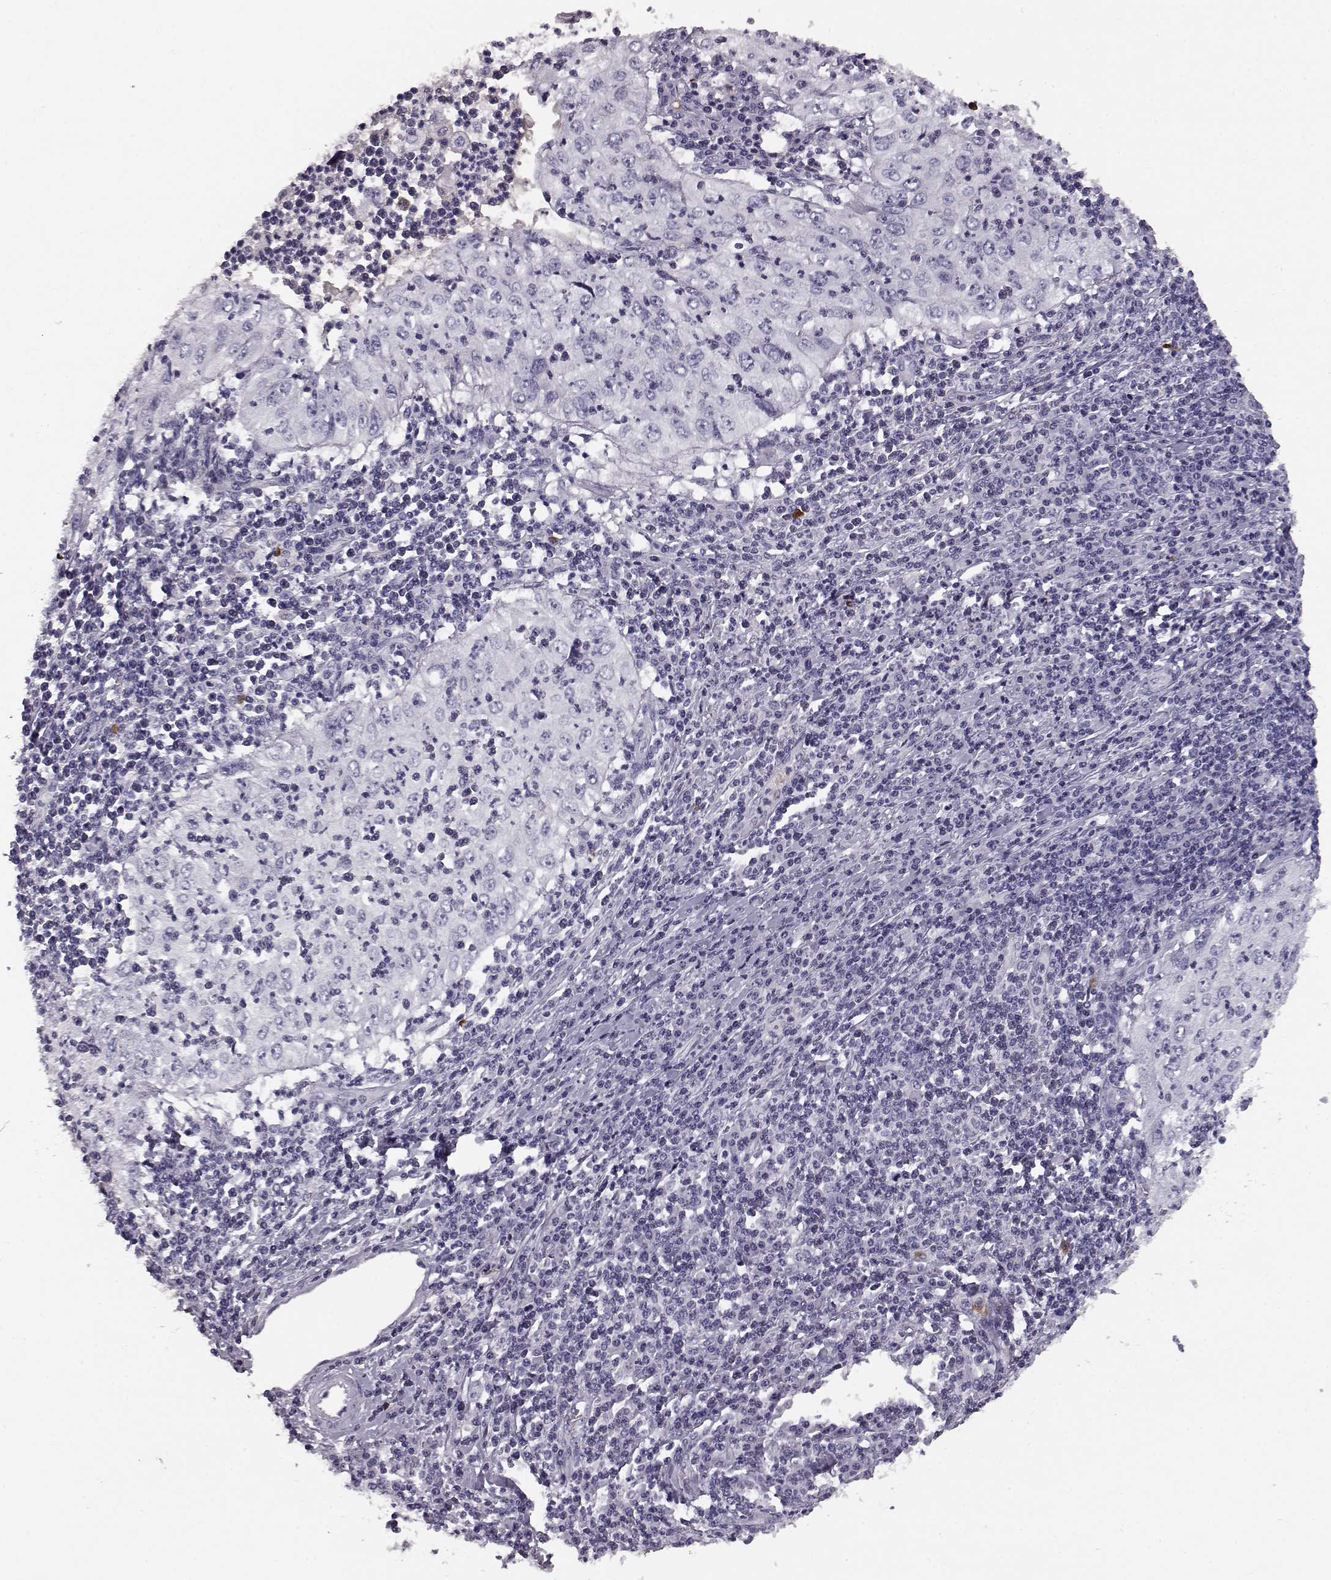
{"staining": {"intensity": "negative", "quantity": "none", "location": "none"}, "tissue": "cervical cancer", "cell_type": "Tumor cells", "image_type": "cancer", "snomed": [{"axis": "morphology", "description": "Squamous cell carcinoma, NOS"}, {"axis": "topography", "description": "Cervix"}], "caption": "This is an immunohistochemistry micrograph of cervical cancer (squamous cell carcinoma). There is no expression in tumor cells.", "gene": "CCL19", "patient": {"sex": "female", "age": 24}}